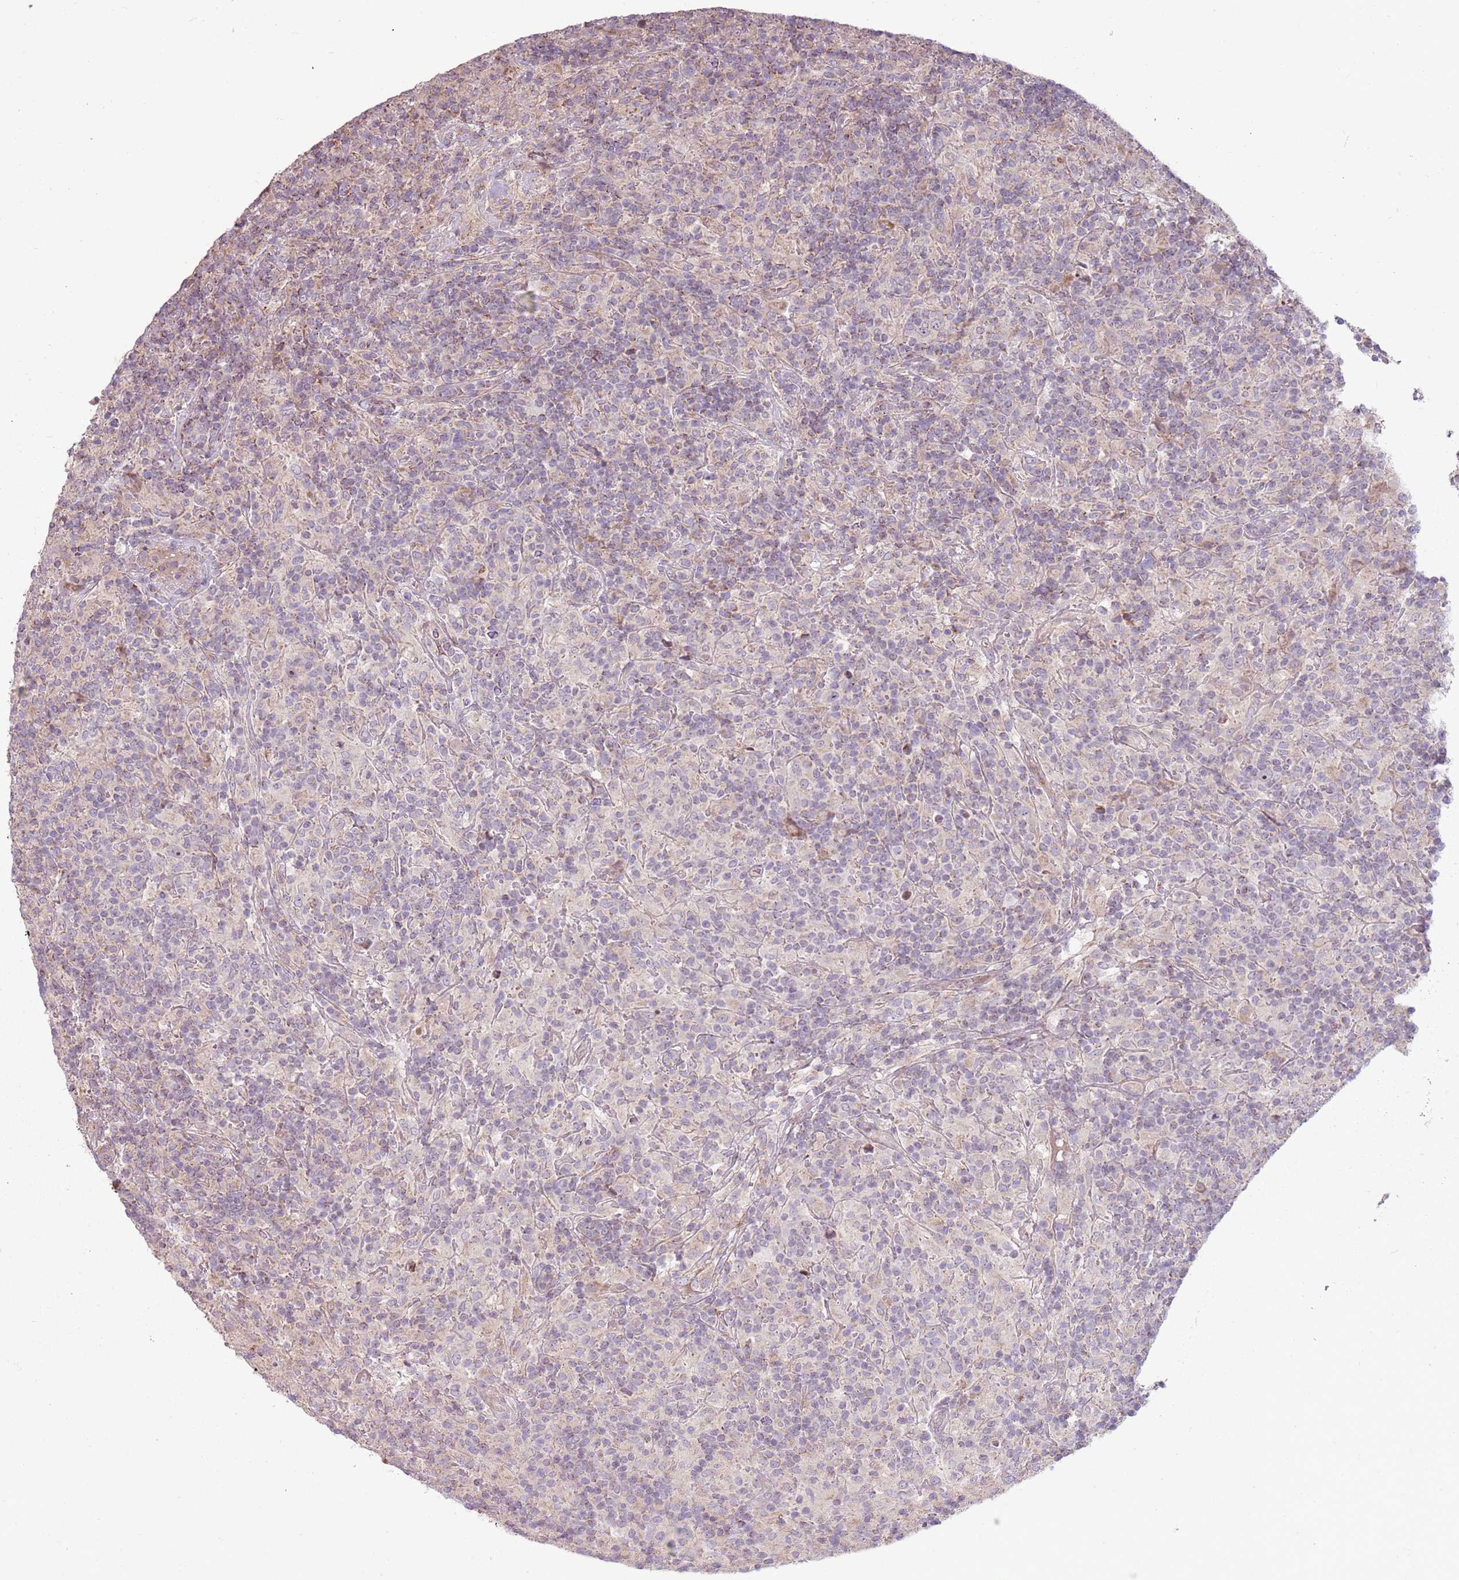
{"staining": {"intensity": "negative", "quantity": "none", "location": "none"}, "tissue": "lymphoma", "cell_type": "Tumor cells", "image_type": "cancer", "snomed": [{"axis": "morphology", "description": "Hodgkin's disease, NOS"}, {"axis": "topography", "description": "Lymph node"}], "caption": "Hodgkin's disease stained for a protein using immunohistochemistry reveals no staining tumor cells.", "gene": "ZNF530", "patient": {"sex": "male", "age": 70}}